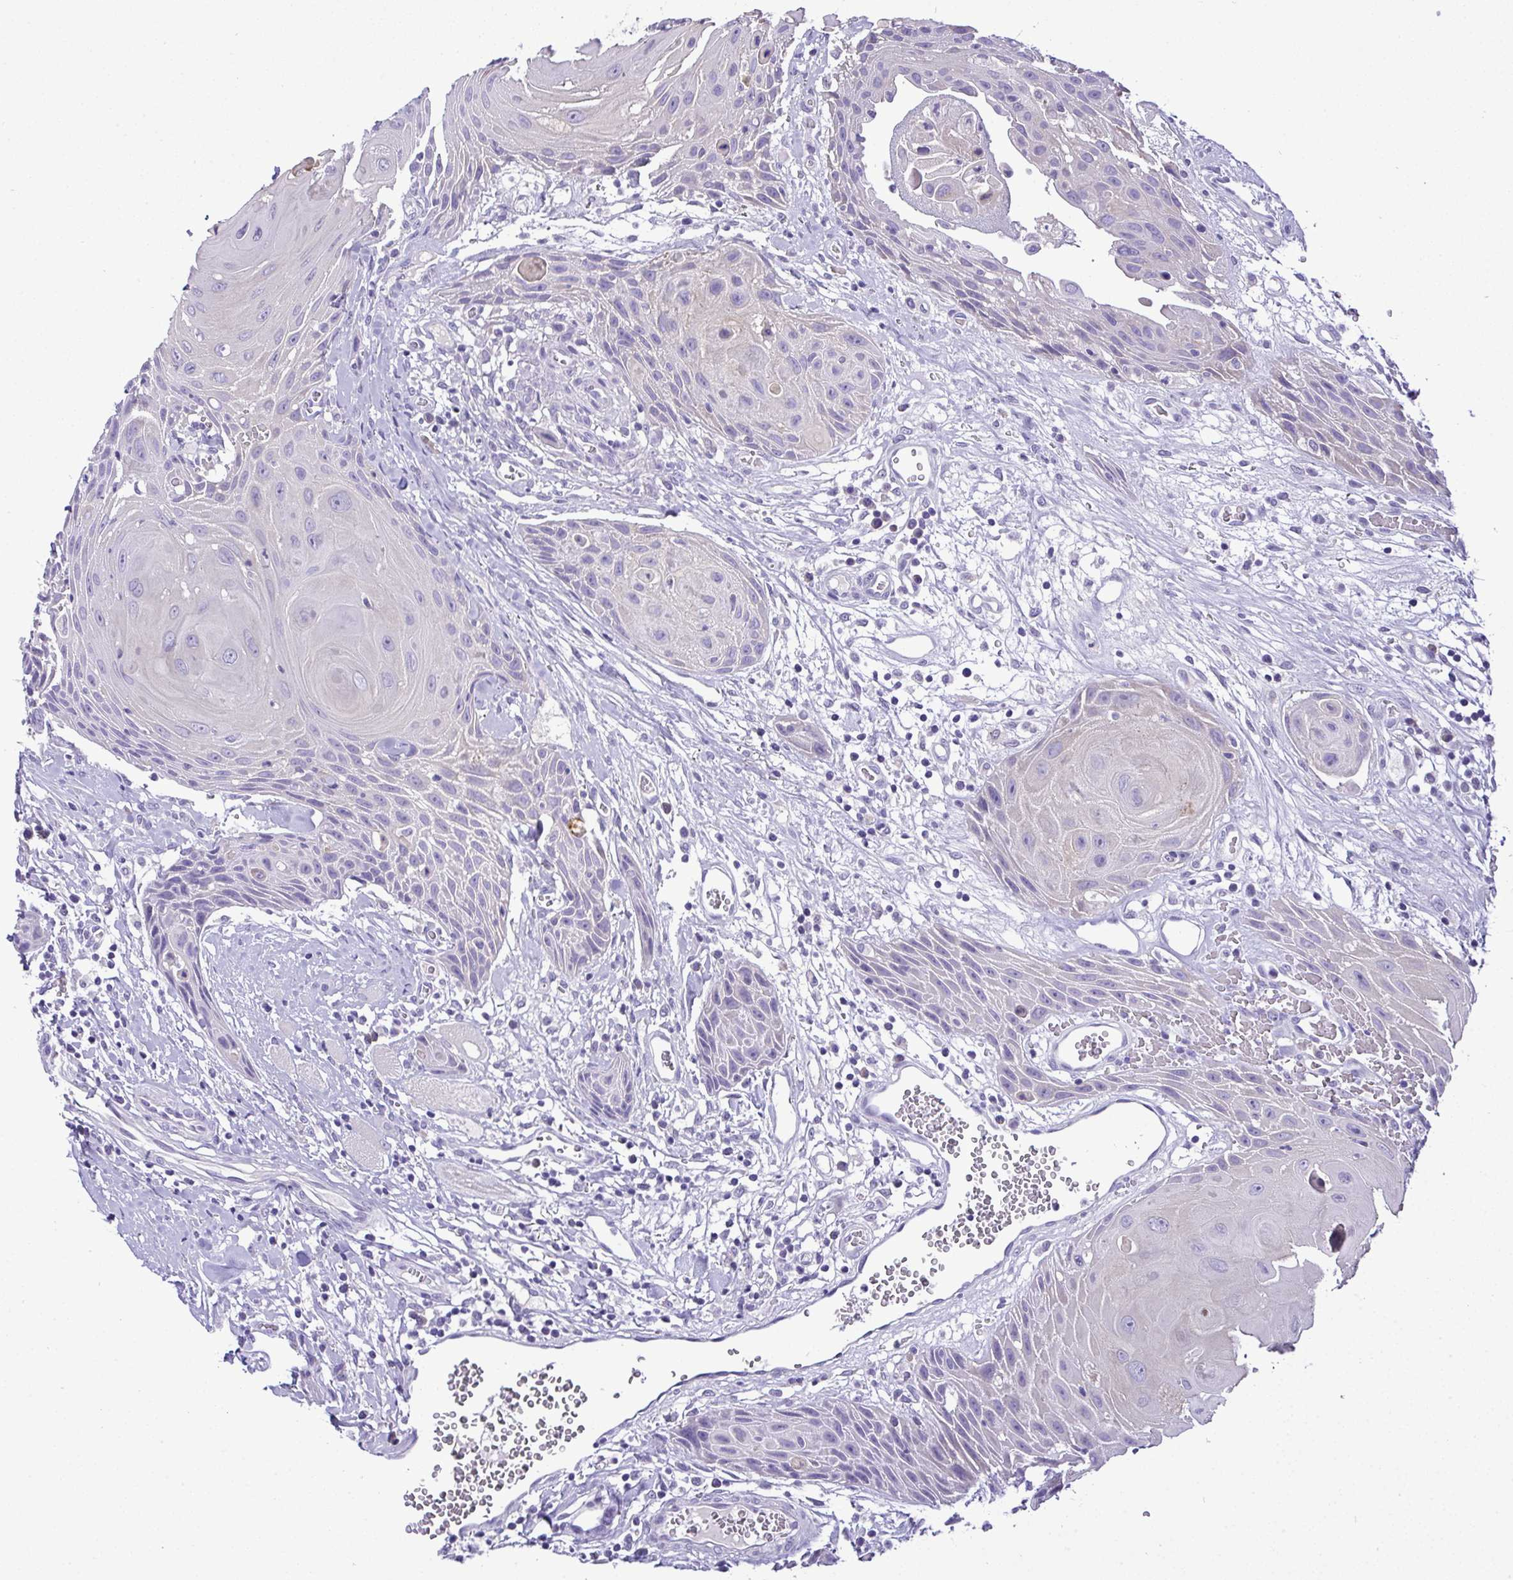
{"staining": {"intensity": "negative", "quantity": "none", "location": "none"}, "tissue": "head and neck cancer", "cell_type": "Tumor cells", "image_type": "cancer", "snomed": [{"axis": "morphology", "description": "Squamous cell carcinoma, NOS"}, {"axis": "topography", "description": "Oral tissue"}, {"axis": "topography", "description": "Head-Neck"}], "caption": "Immunohistochemical staining of squamous cell carcinoma (head and neck) demonstrates no significant staining in tumor cells.", "gene": "ST8SIA2", "patient": {"sex": "male", "age": 49}}